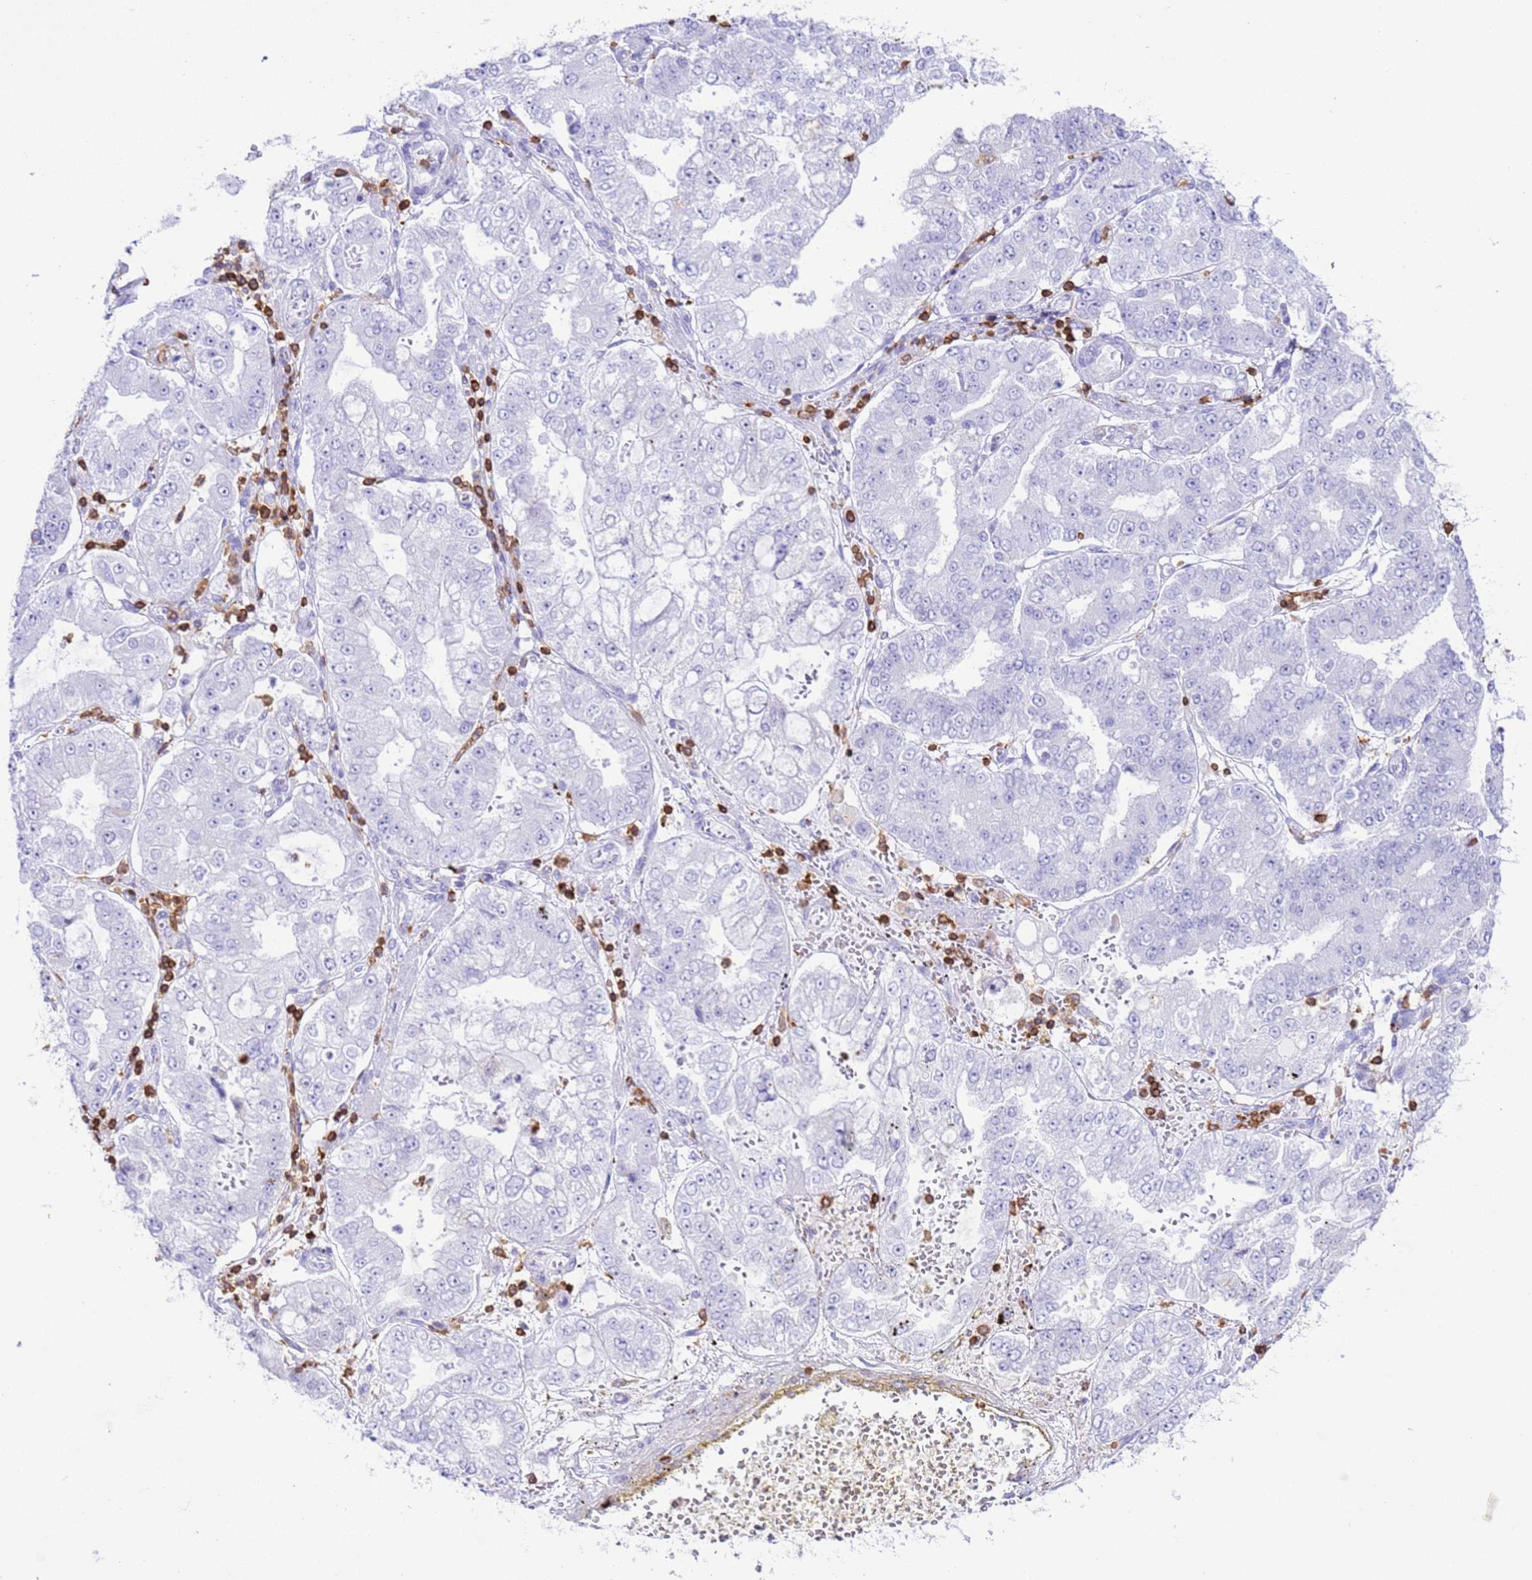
{"staining": {"intensity": "negative", "quantity": "none", "location": "none"}, "tissue": "stomach cancer", "cell_type": "Tumor cells", "image_type": "cancer", "snomed": [{"axis": "morphology", "description": "Adenocarcinoma, NOS"}, {"axis": "topography", "description": "Stomach"}], "caption": "A micrograph of human adenocarcinoma (stomach) is negative for staining in tumor cells.", "gene": "IRF5", "patient": {"sex": "male", "age": 76}}